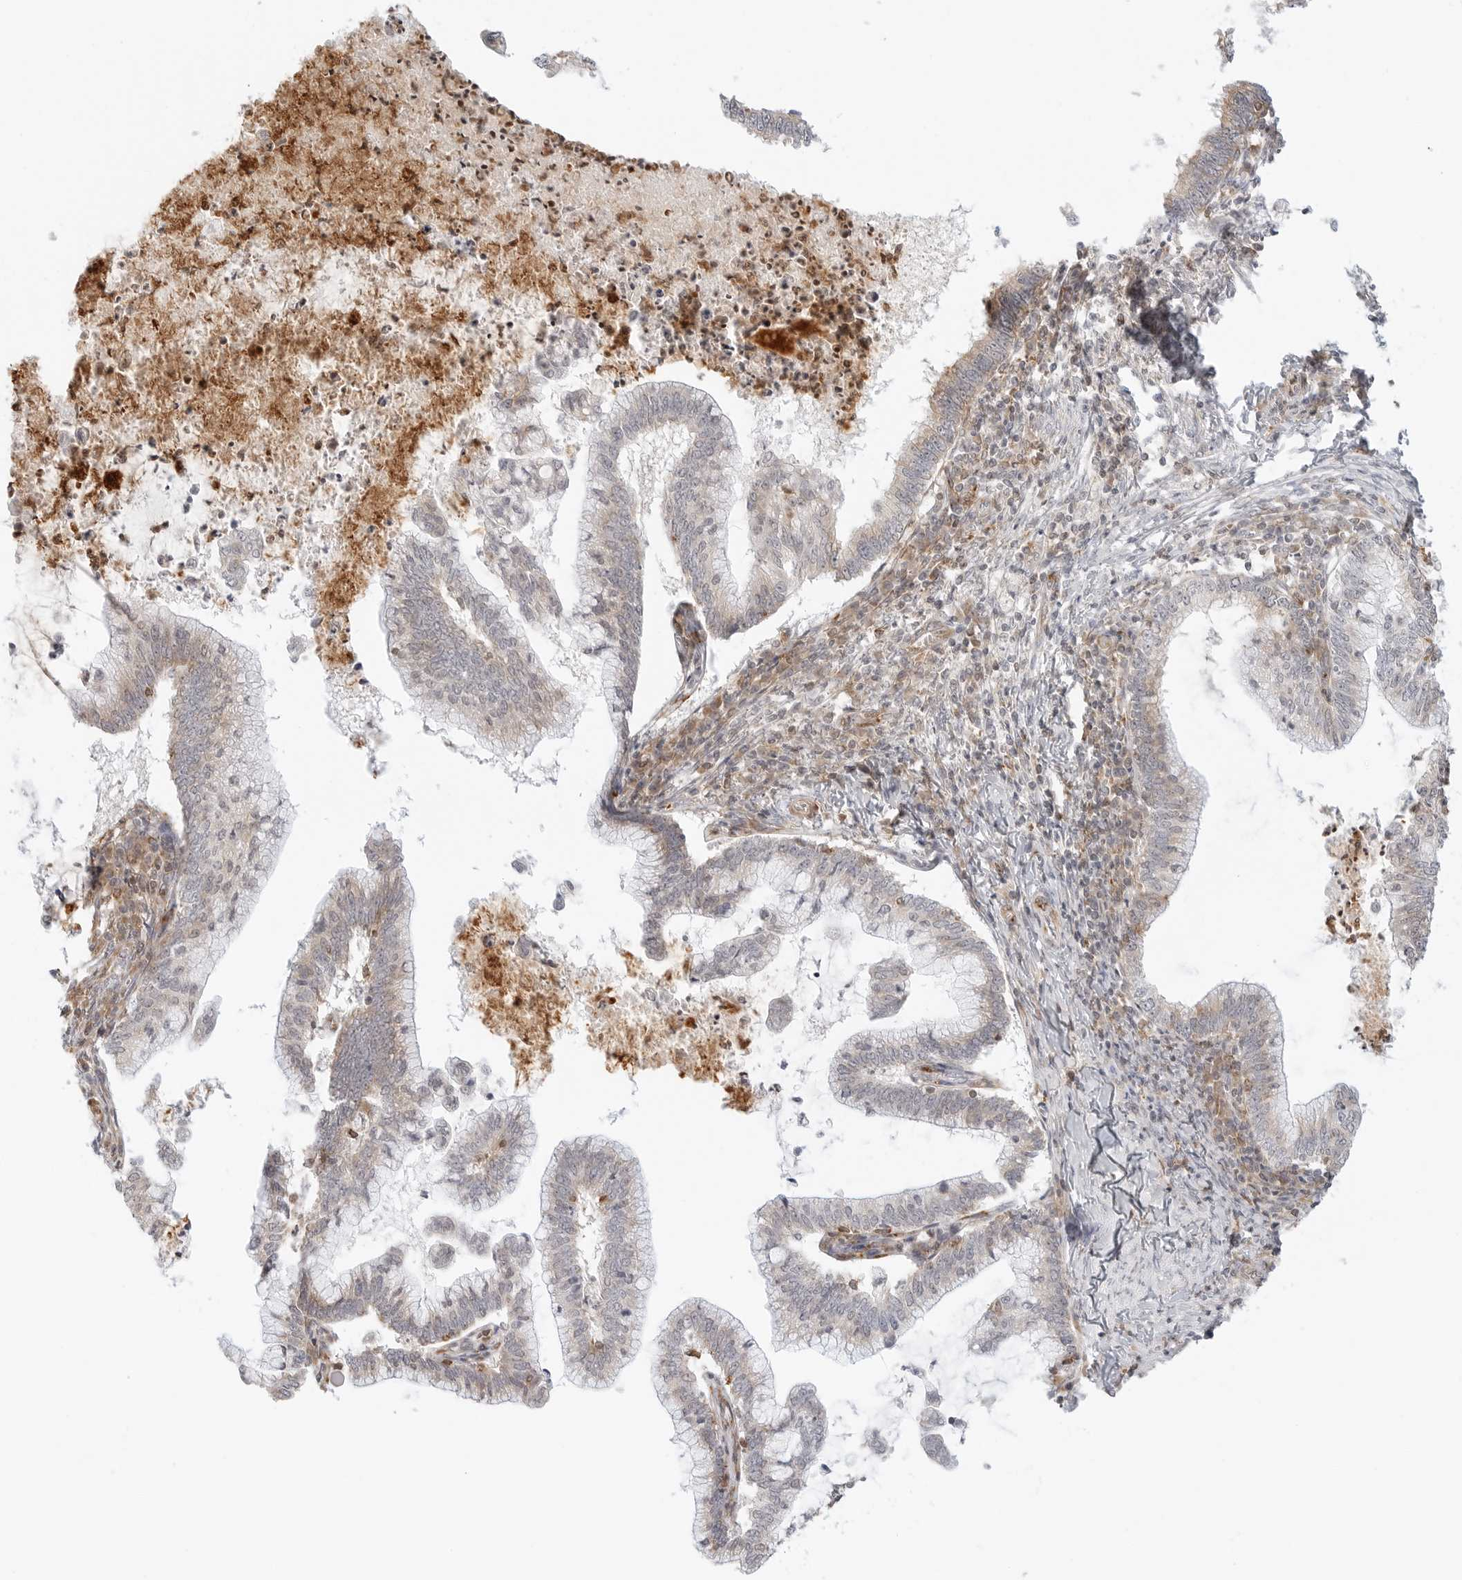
{"staining": {"intensity": "weak", "quantity": "25%-75%", "location": "cytoplasmic/membranous"}, "tissue": "cervical cancer", "cell_type": "Tumor cells", "image_type": "cancer", "snomed": [{"axis": "morphology", "description": "Adenocarcinoma, NOS"}, {"axis": "topography", "description": "Cervix"}], "caption": "Immunohistochemical staining of cervical cancer (adenocarcinoma) displays low levels of weak cytoplasmic/membranous protein positivity in approximately 25%-75% of tumor cells.", "gene": "C1QTNF1", "patient": {"sex": "female", "age": 36}}